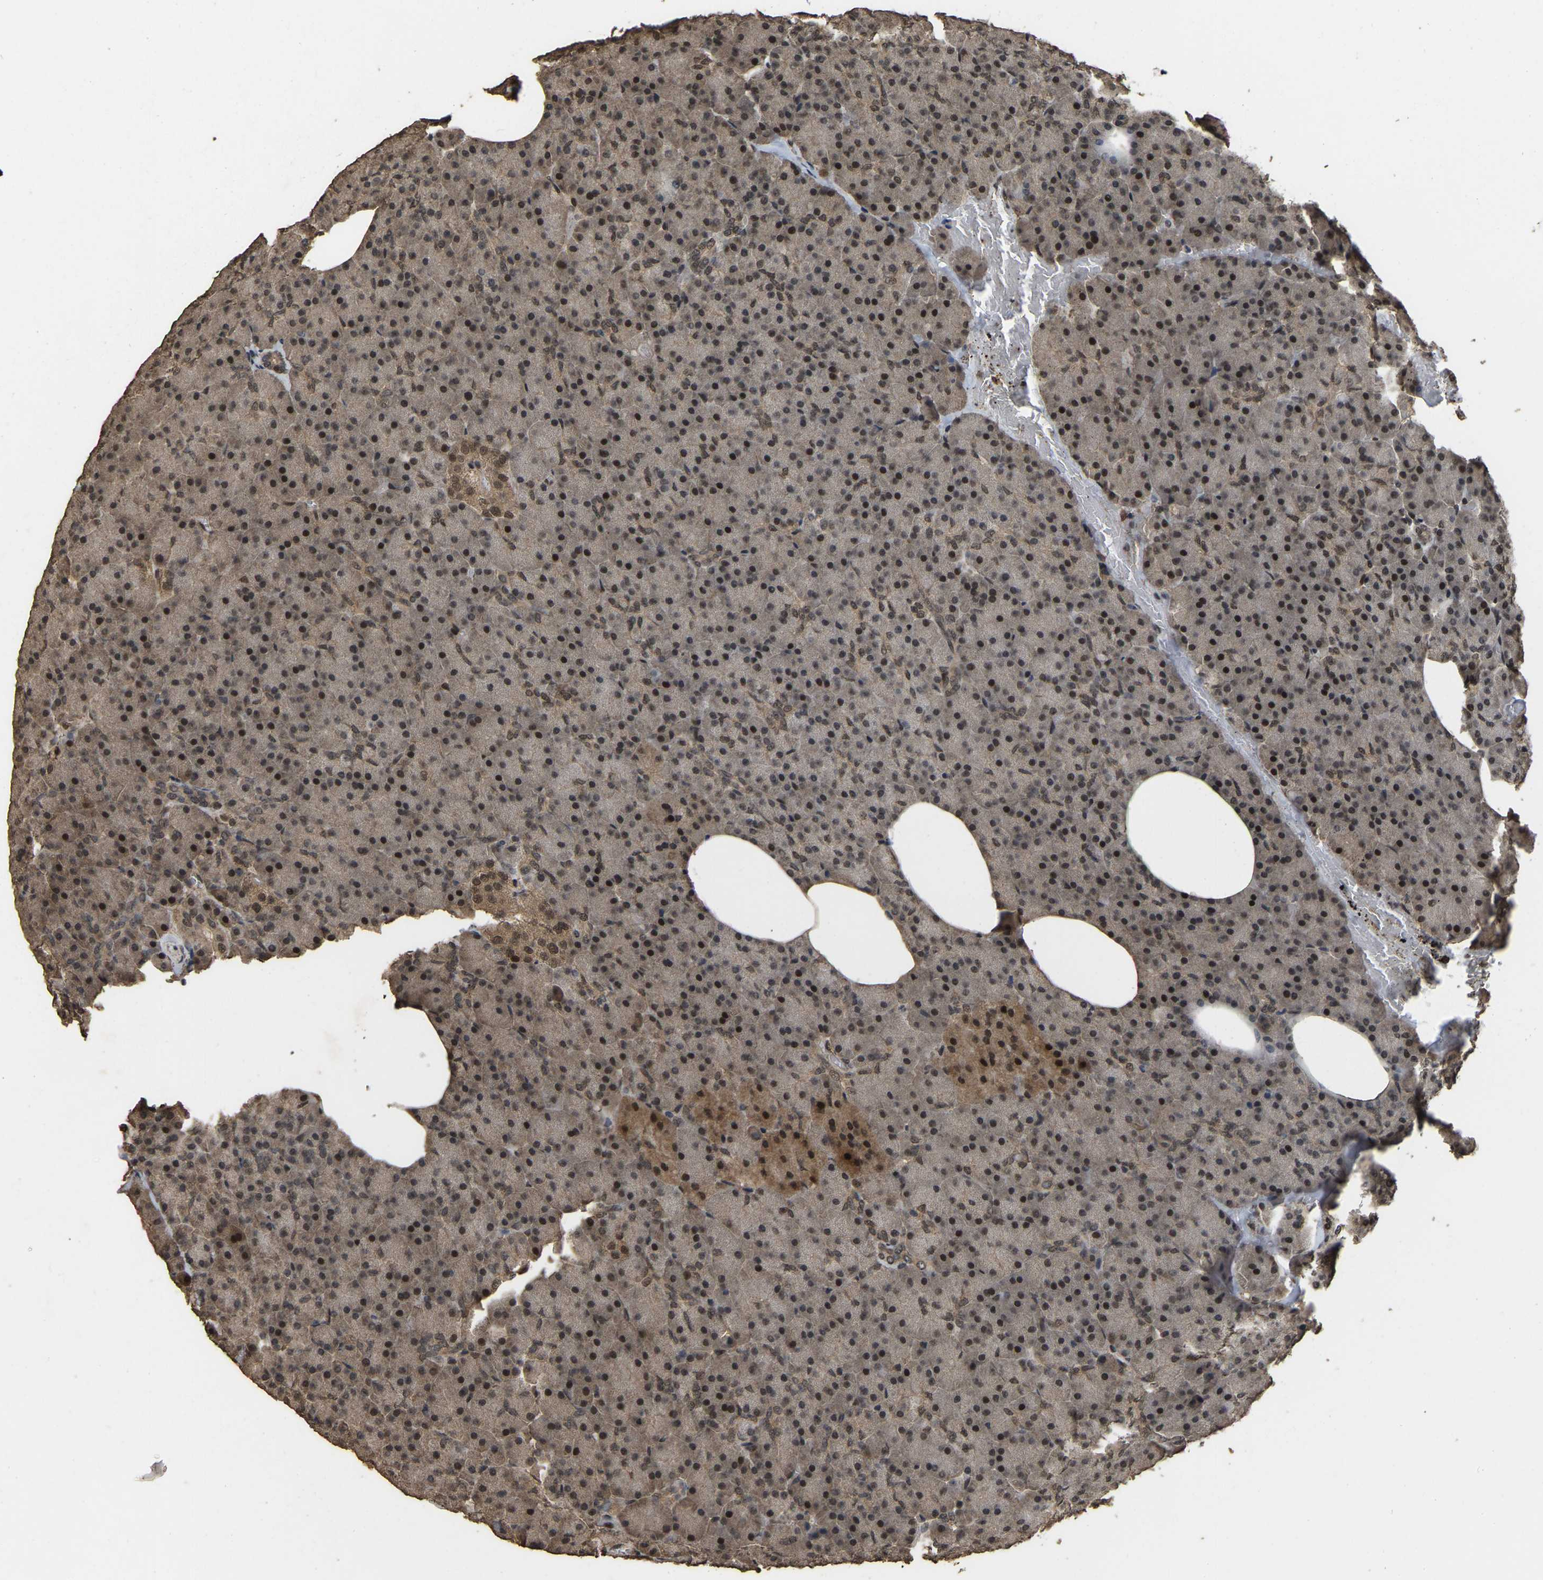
{"staining": {"intensity": "strong", "quantity": ">75%", "location": "cytoplasmic/membranous,nuclear"}, "tissue": "pancreas", "cell_type": "Exocrine glandular cells", "image_type": "normal", "snomed": [{"axis": "morphology", "description": "Normal tissue, NOS"}, {"axis": "topography", "description": "Pancreas"}], "caption": "This is an image of immunohistochemistry (IHC) staining of normal pancreas, which shows strong positivity in the cytoplasmic/membranous,nuclear of exocrine glandular cells.", "gene": "ARHGAP23", "patient": {"sex": "female", "age": 35}}